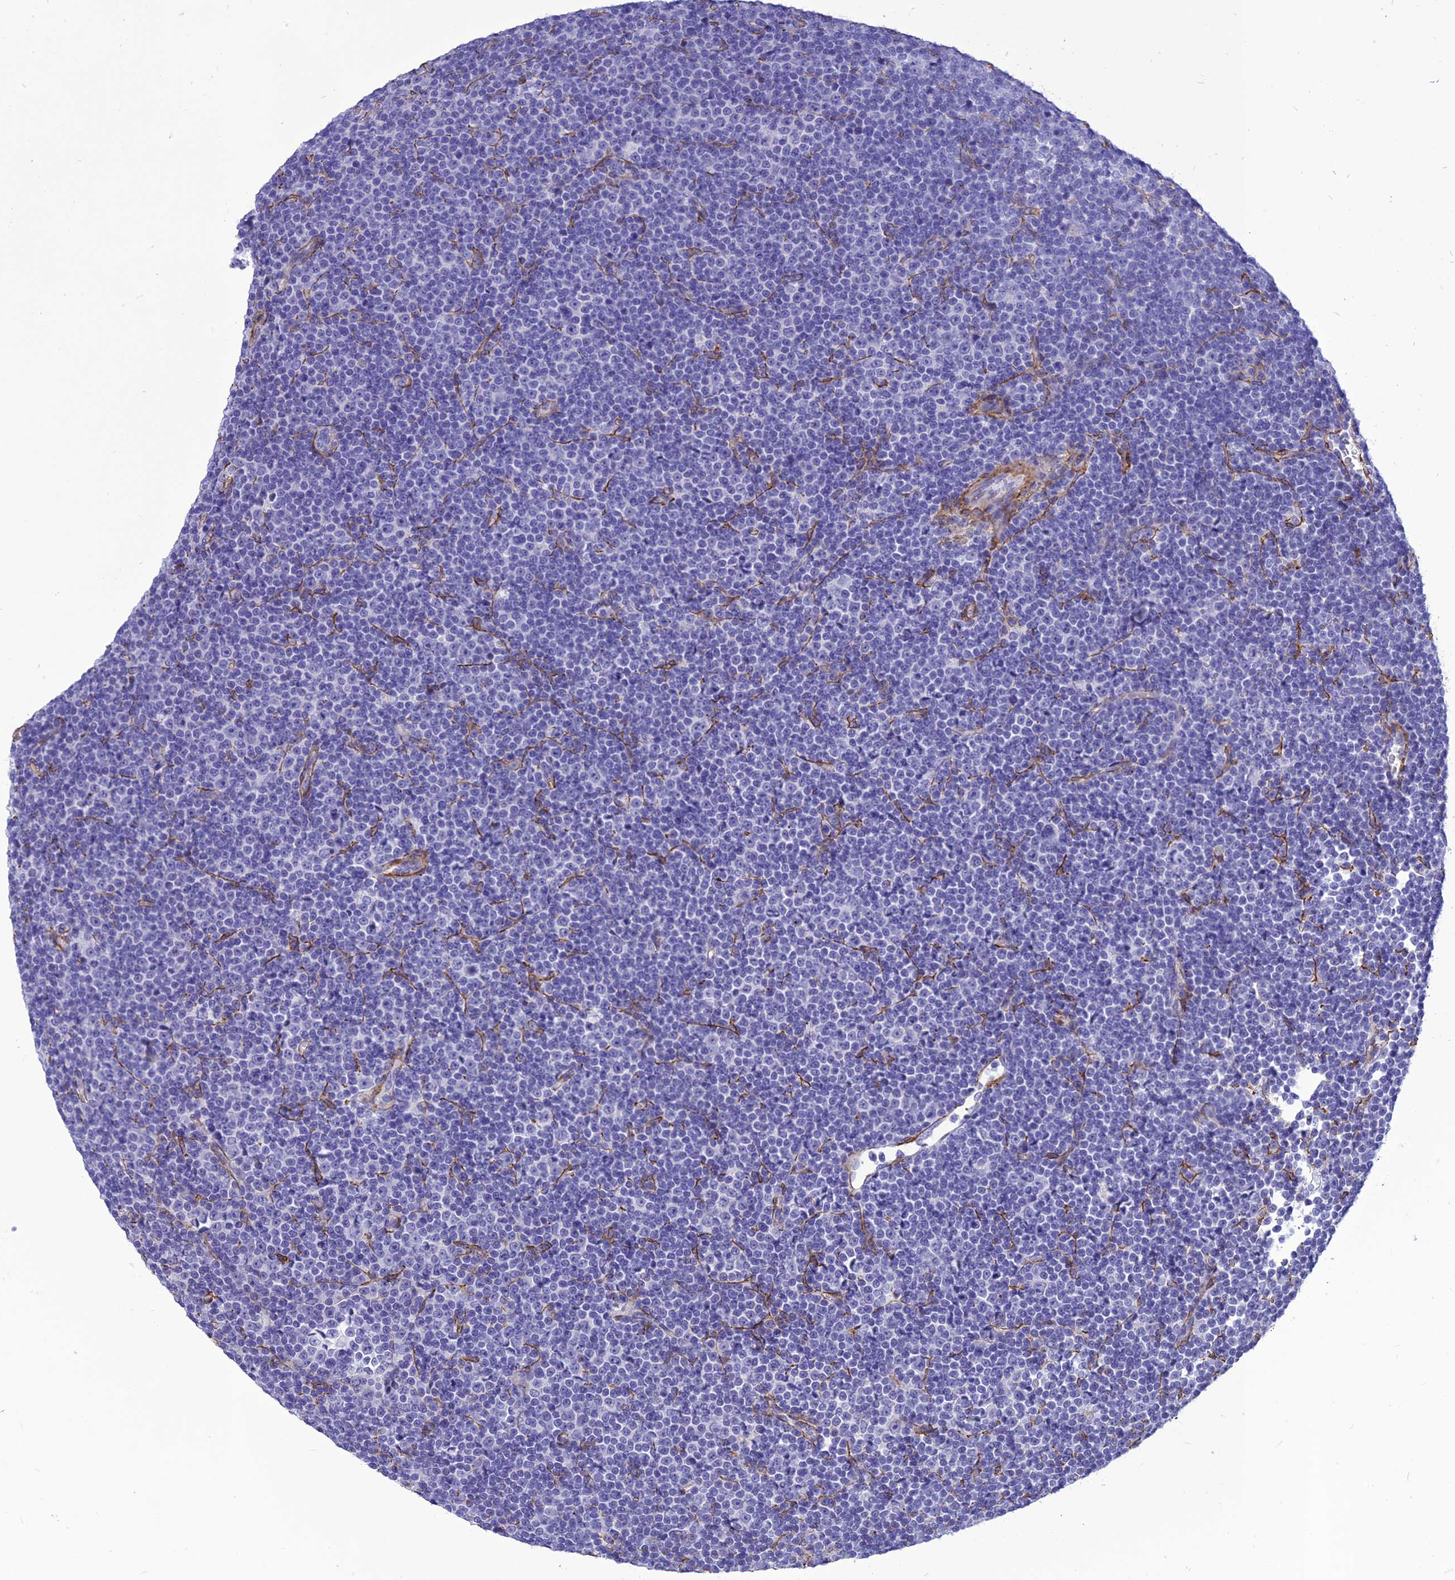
{"staining": {"intensity": "negative", "quantity": "none", "location": "none"}, "tissue": "lymphoma", "cell_type": "Tumor cells", "image_type": "cancer", "snomed": [{"axis": "morphology", "description": "Malignant lymphoma, non-Hodgkin's type, Low grade"}, {"axis": "topography", "description": "Lymph node"}], "caption": "There is no significant expression in tumor cells of lymphoma.", "gene": "NKD1", "patient": {"sex": "female", "age": 67}}